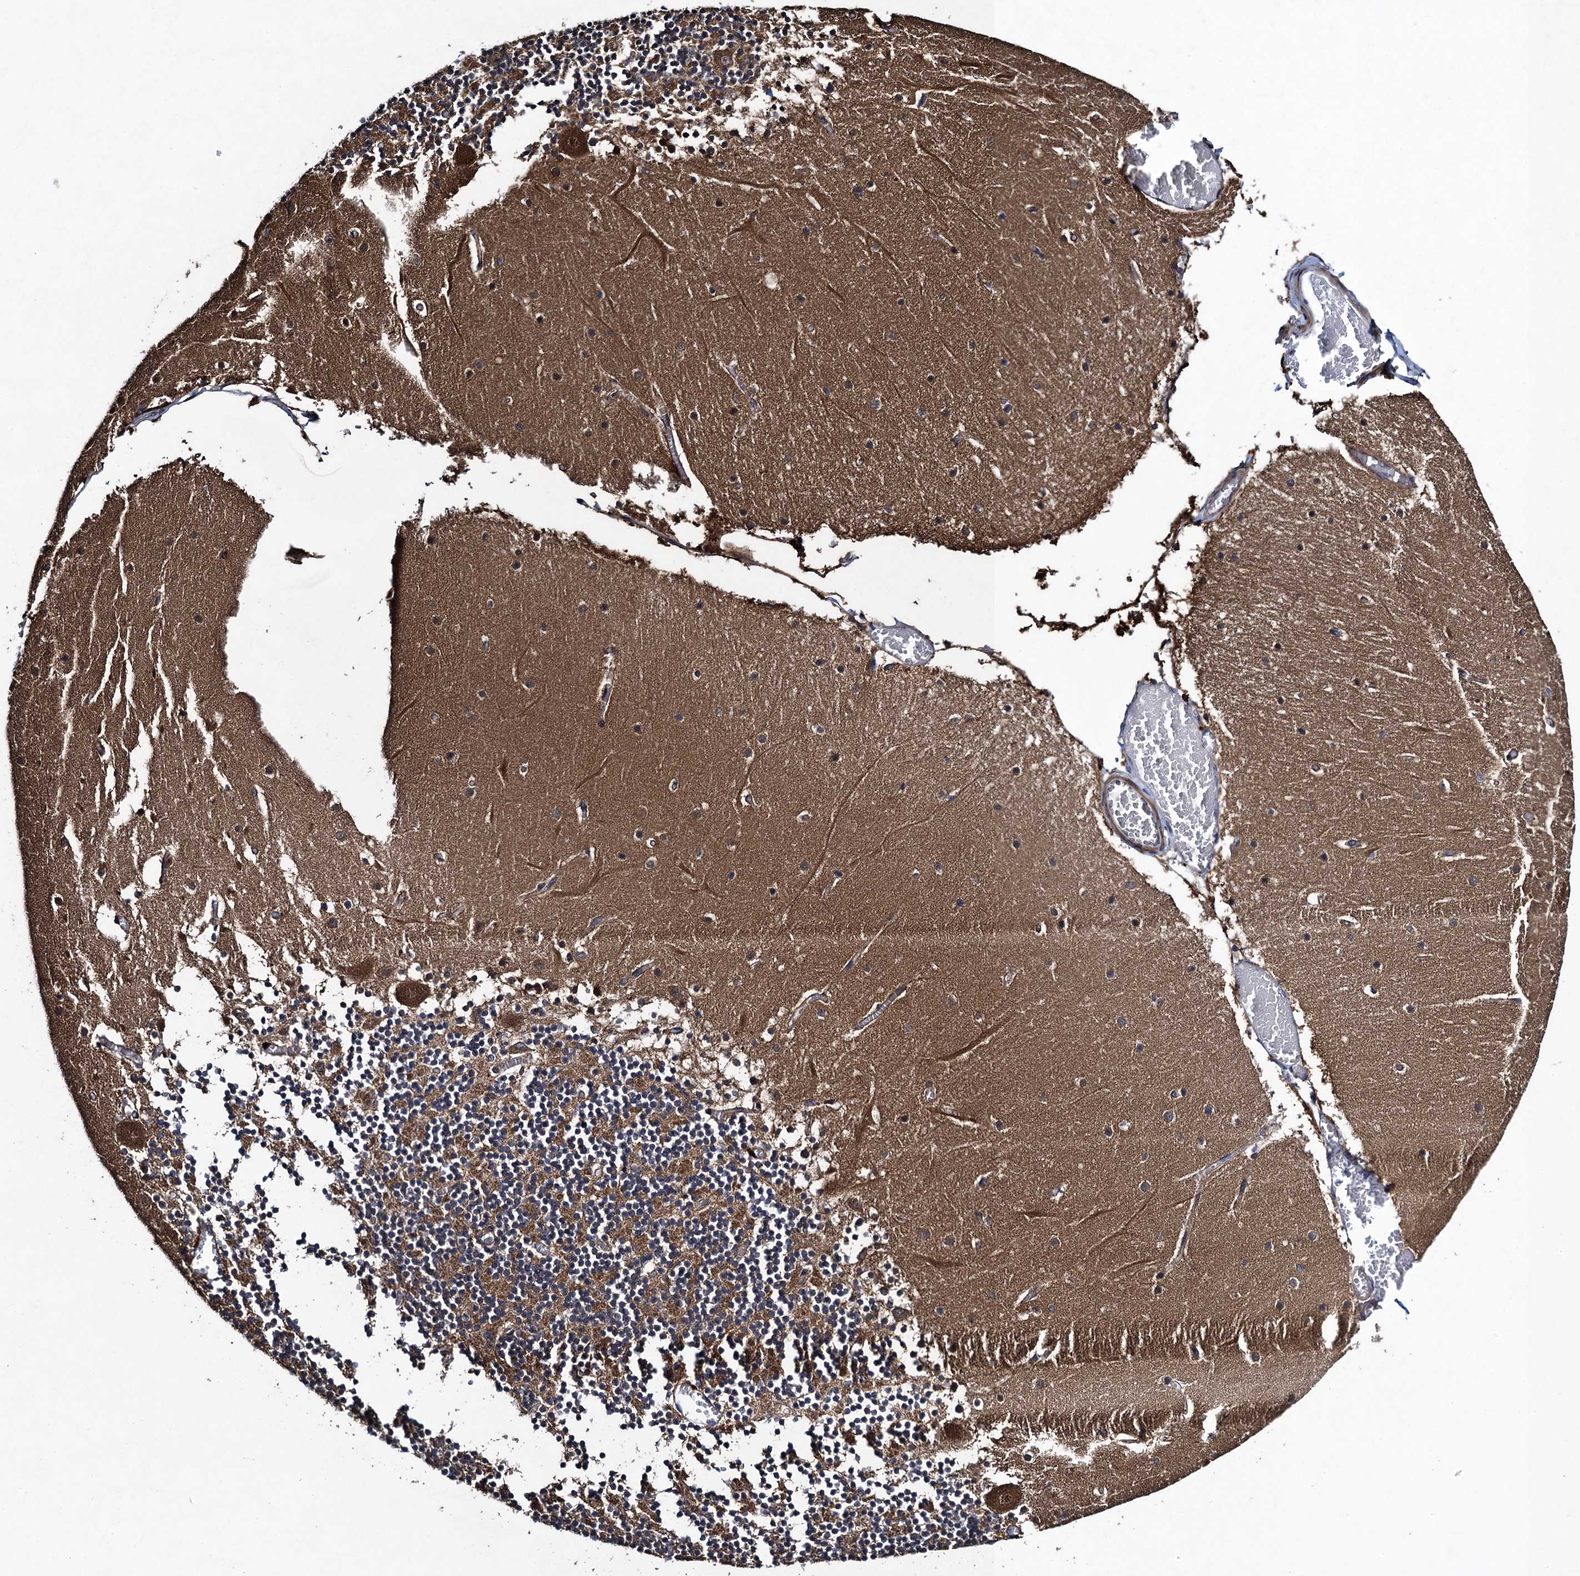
{"staining": {"intensity": "moderate", "quantity": "25%-75%", "location": "cytoplasmic/membranous"}, "tissue": "cerebellum", "cell_type": "Cells in granular layer", "image_type": "normal", "snomed": [{"axis": "morphology", "description": "Normal tissue, NOS"}, {"axis": "topography", "description": "Cerebellum"}], "caption": "Immunohistochemical staining of unremarkable human cerebellum displays medium levels of moderate cytoplasmic/membranous staining in about 25%-75% of cells in granular layer. The protein of interest is shown in brown color, while the nuclei are stained blue.", "gene": "CNTN5", "patient": {"sex": "female", "age": 28}}